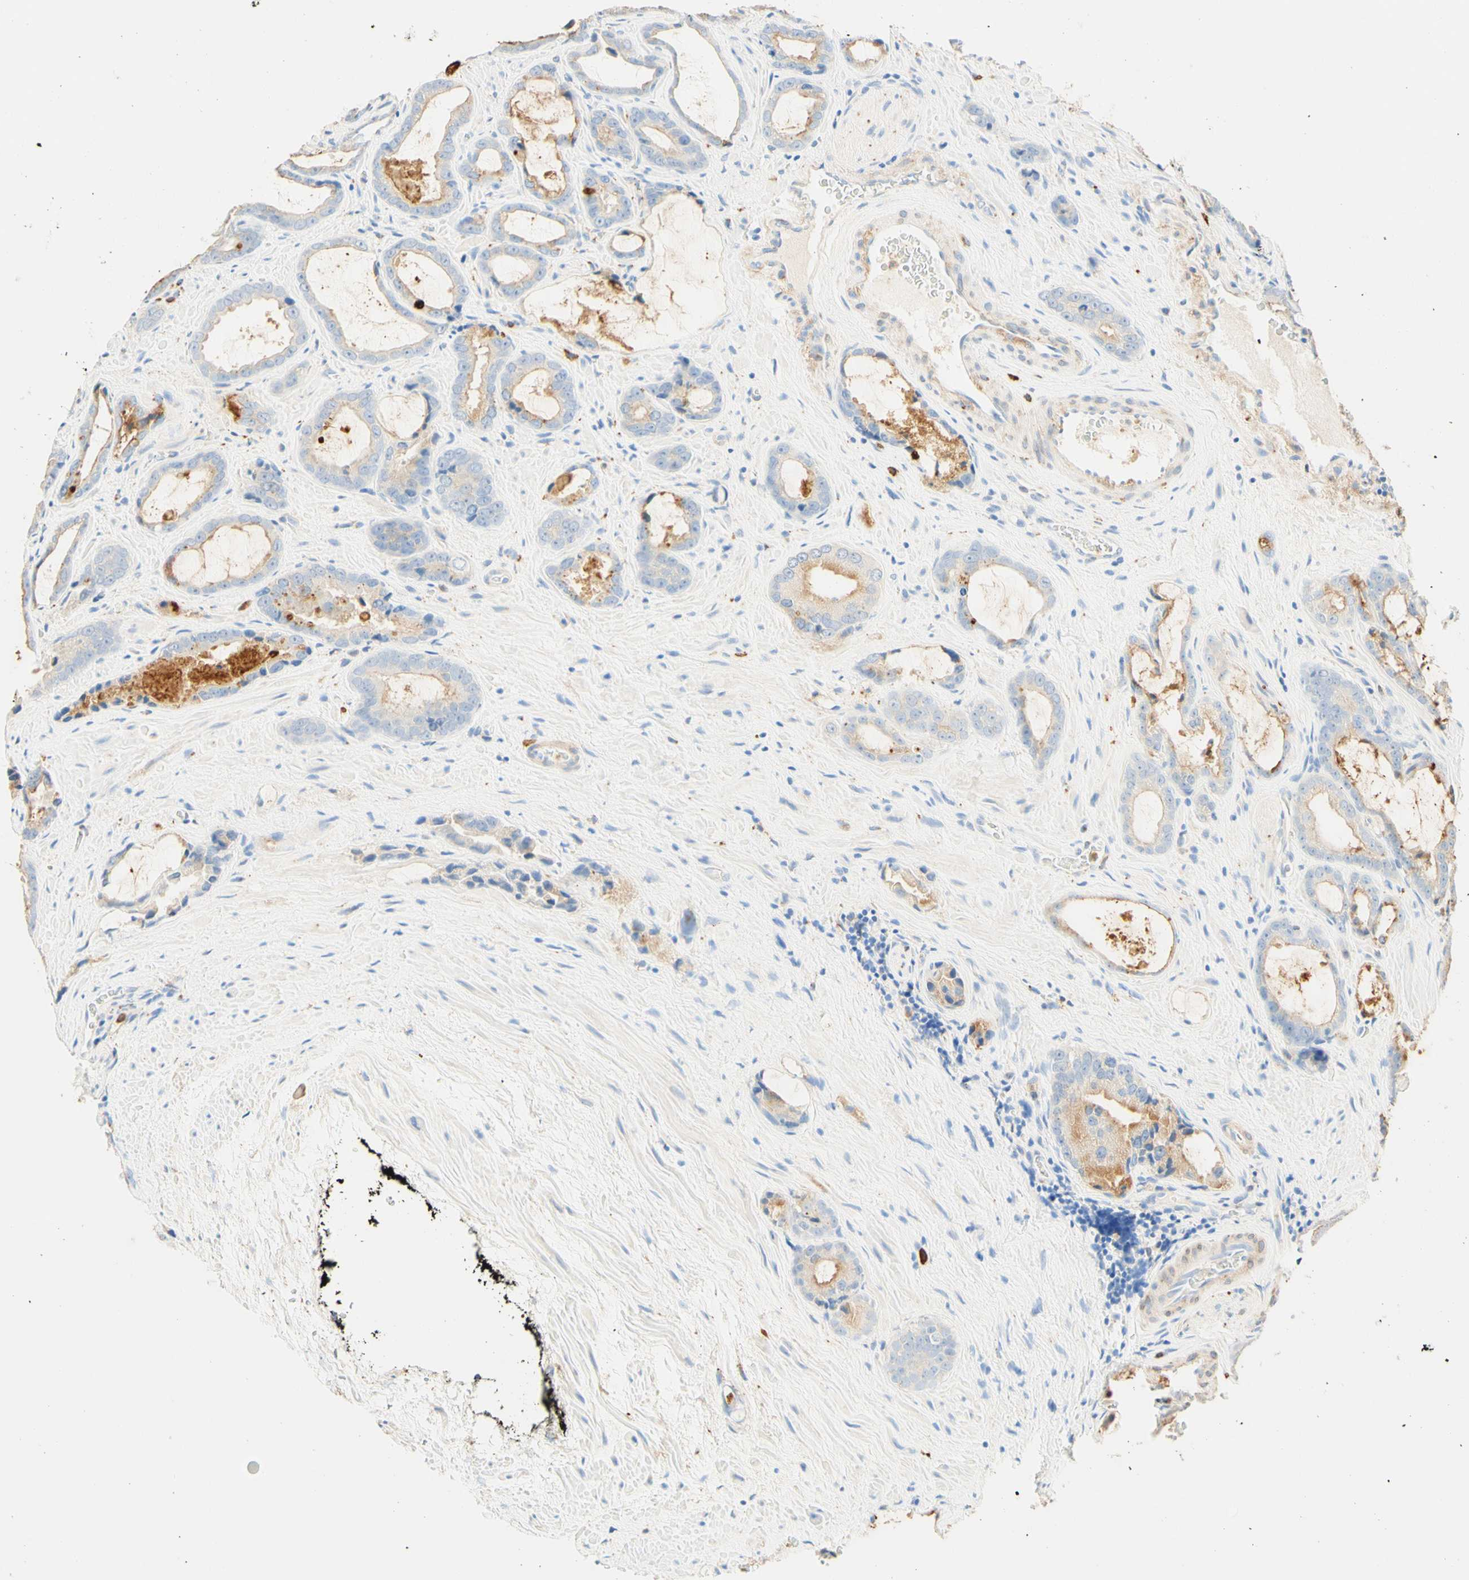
{"staining": {"intensity": "weak", "quantity": "25%-75%", "location": "cytoplasmic/membranous"}, "tissue": "prostate cancer", "cell_type": "Tumor cells", "image_type": "cancer", "snomed": [{"axis": "morphology", "description": "Adenocarcinoma, Low grade"}, {"axis": "topography", "description": "Prostate"}], "caption": "This micrograph displays IHC staining of low-grade adenocarcinoma (prostate), with low weak cytoplasmic/membranous staining in about 25%-75% of tumor cells.", "gene": "CD63", "patient": {"sex": "male", "age": 60}}